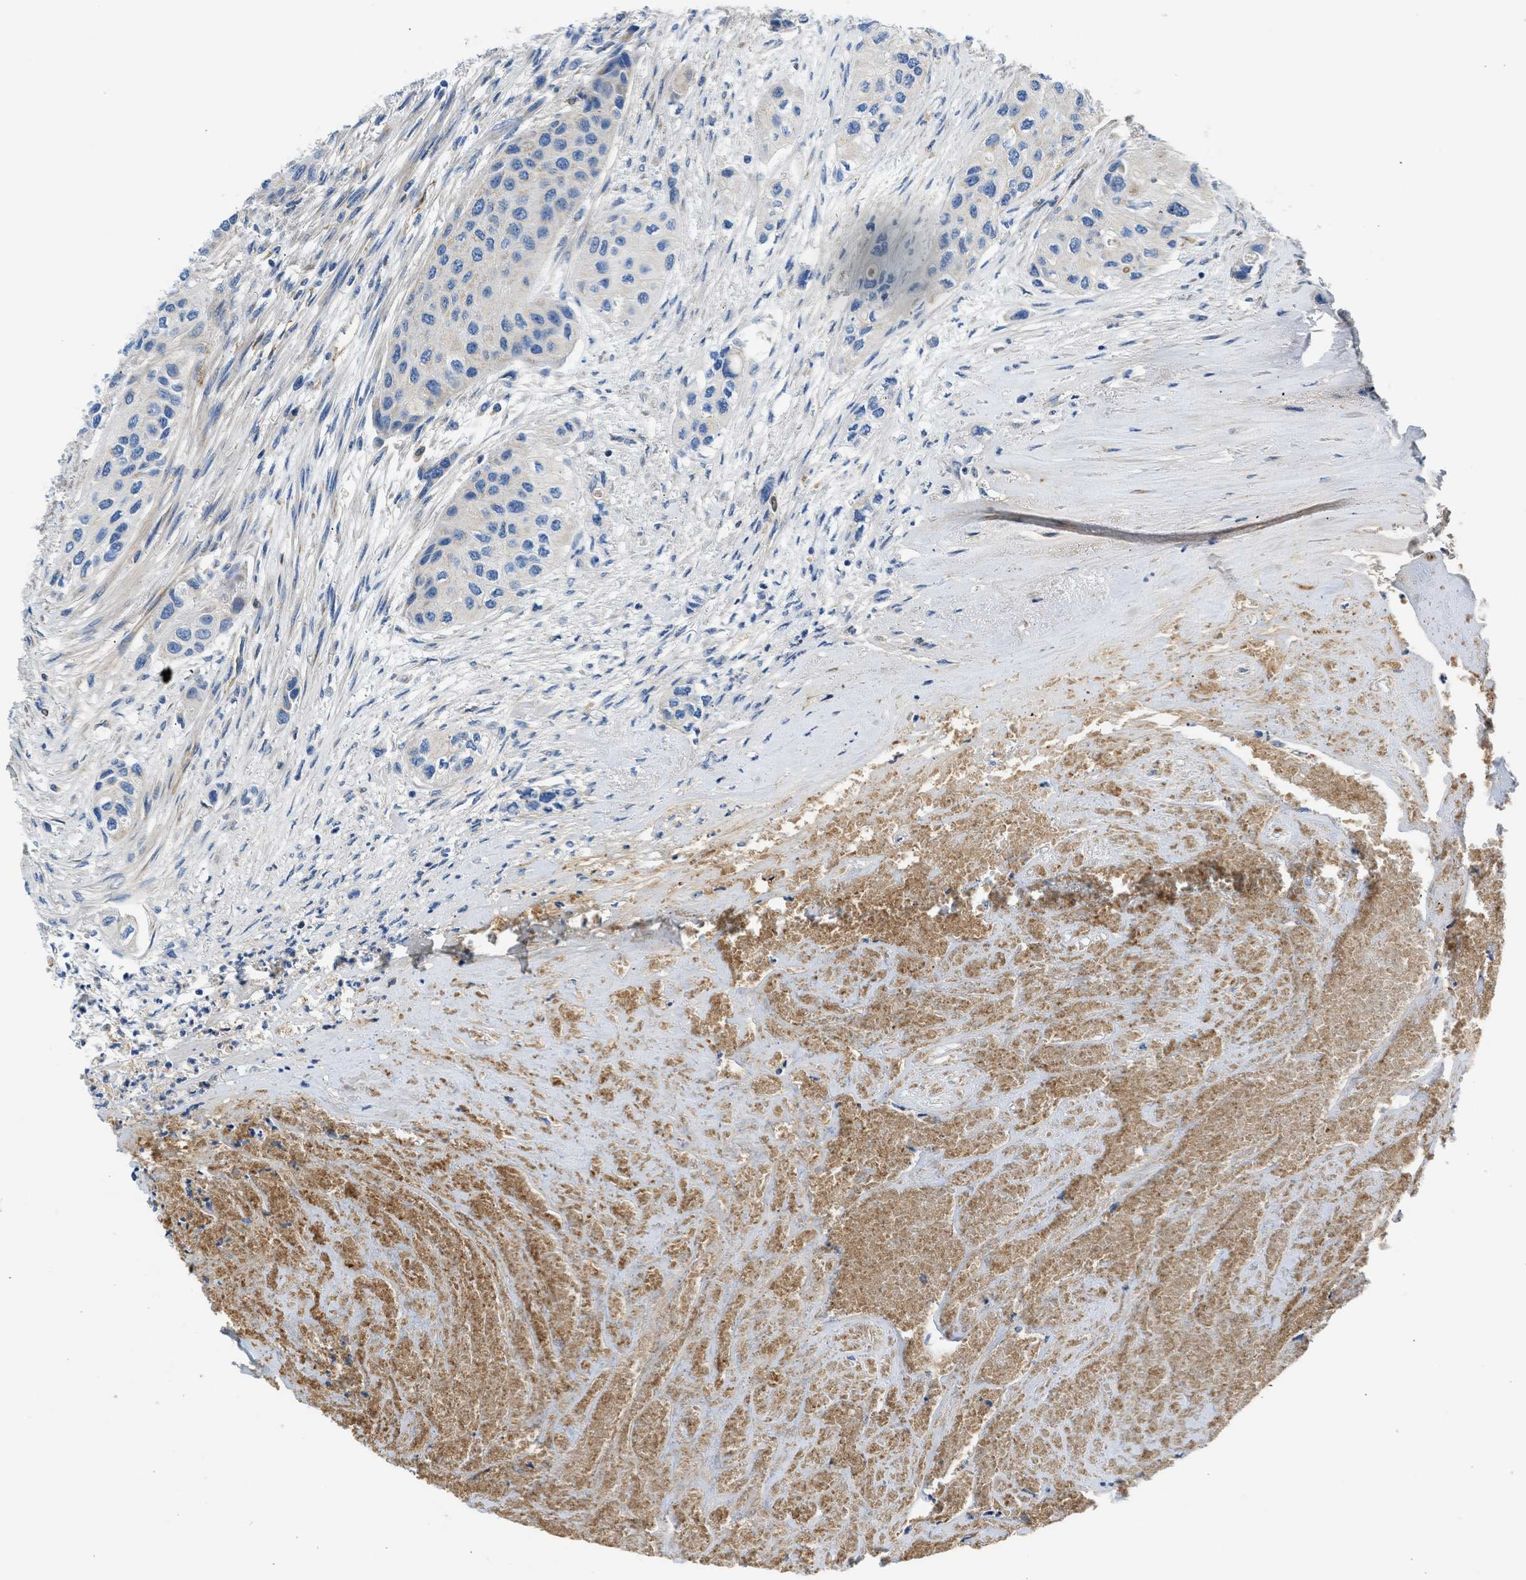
{"staining": {"intensity": "negative", "quantity": "none", "location": "none"}, "tissue": "urothelial cancer", "cell_type": "Tumor cells", "image_type": "cancer", "snomed": [{"axis": "morphology", "description": "Urothelial carcinoma, High grade"}, {"axis": "topography", "description": "Urinary bladder"}], "caption": "Photomicrograph shows no significant protein expression in tumor cells of high-grade urothelial carcinoma.", "gene": "ULK4", "patient": {"sex": "female", "age": 56}}